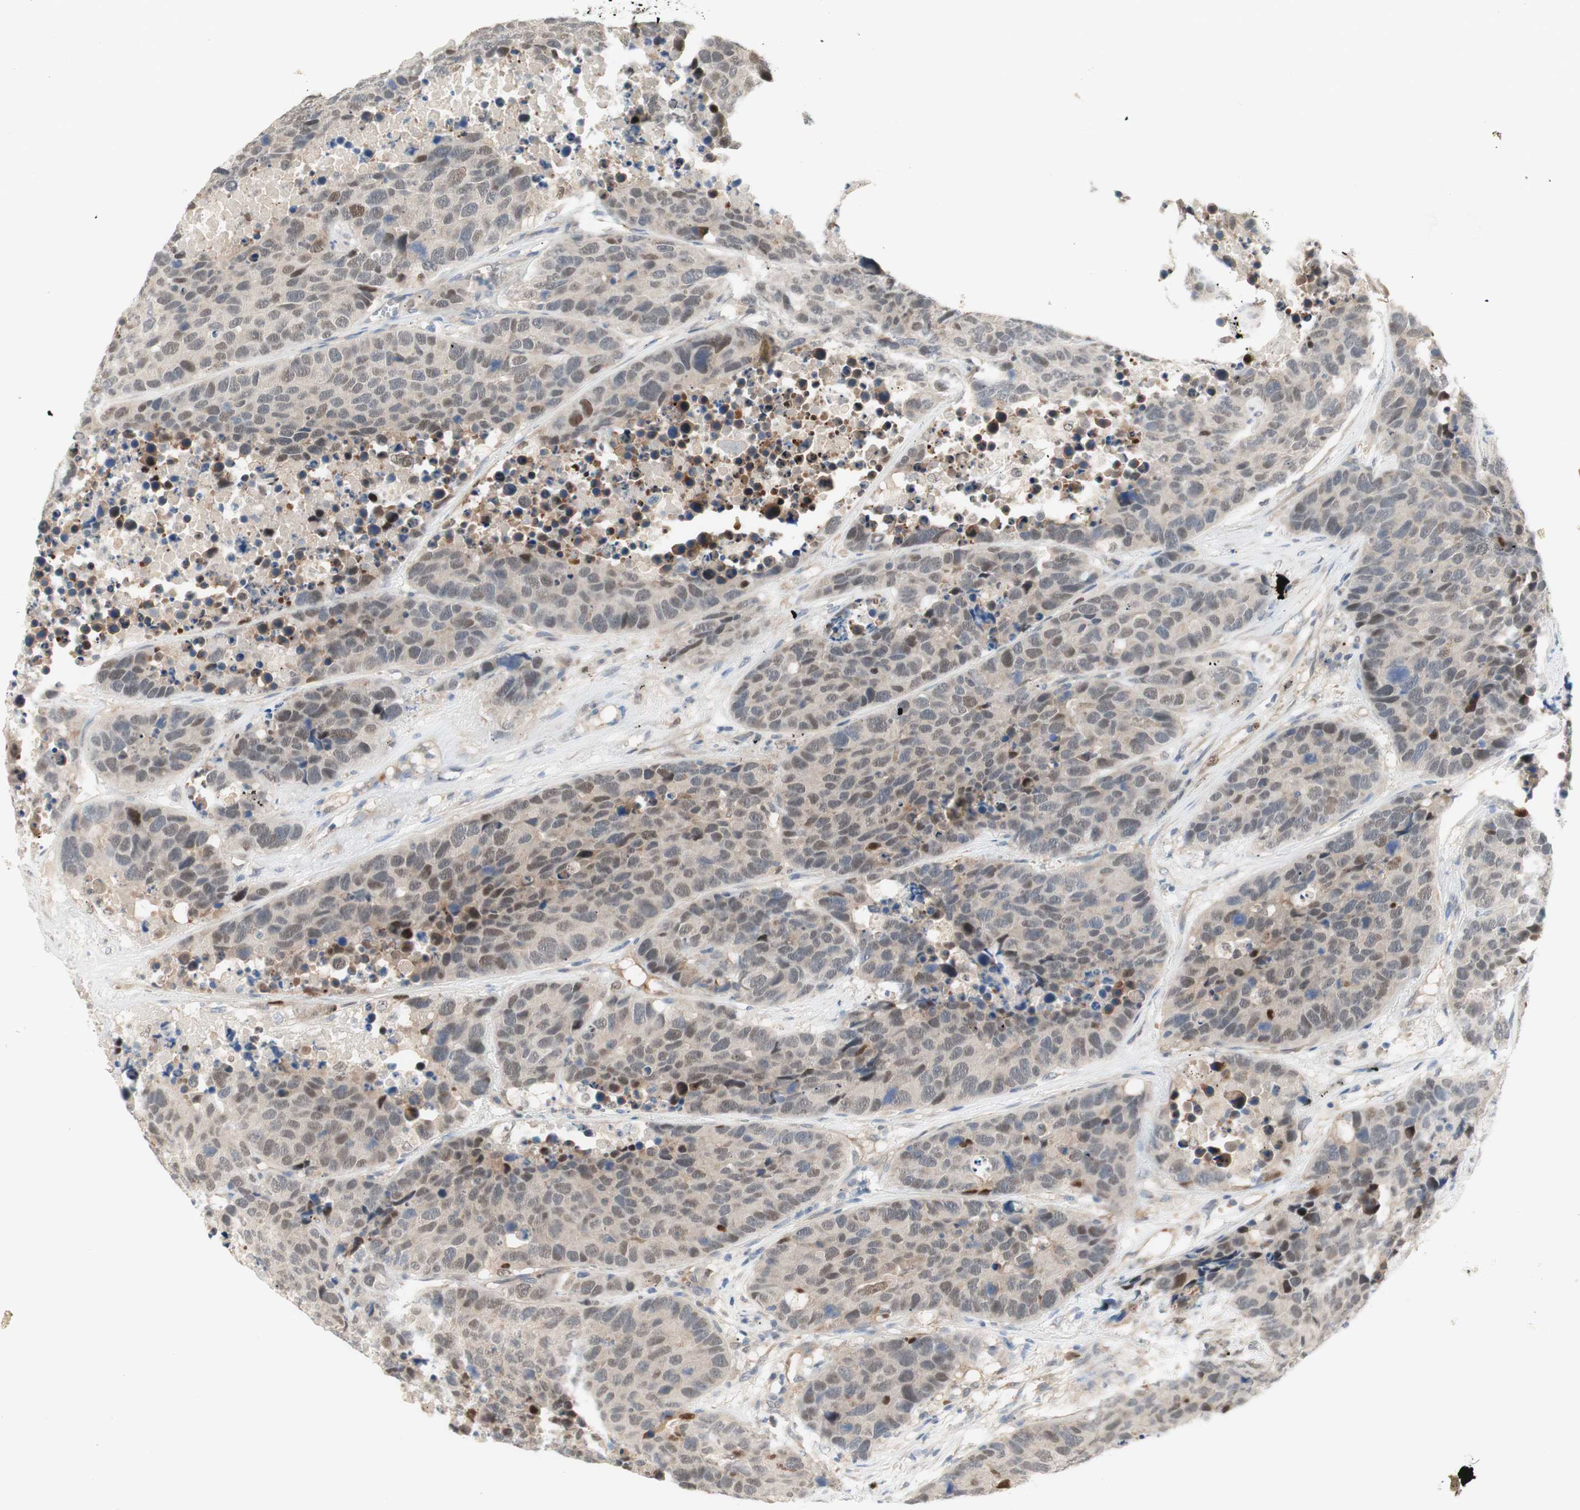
{"staining": {"intensity": "weak", "quantity": "25%-75%", "location": "nuclear"}, "tissue": "carcinoid", "cell_type": "Tumor cells", "image_type": "cancer", "snomed": [{"axis": "morphology", "description": "Carcinoid, malignant, NOS"}, {"axis": "topography", "description": "Lung"}], "caption": "Carcinoid (malignant) stained with a brown dye exhibits weak nuclear positive positivity in approximately 25%-75% of tumor cells.", "gene": "RFNG", "patient": {"sex": "male", "age": 60}}